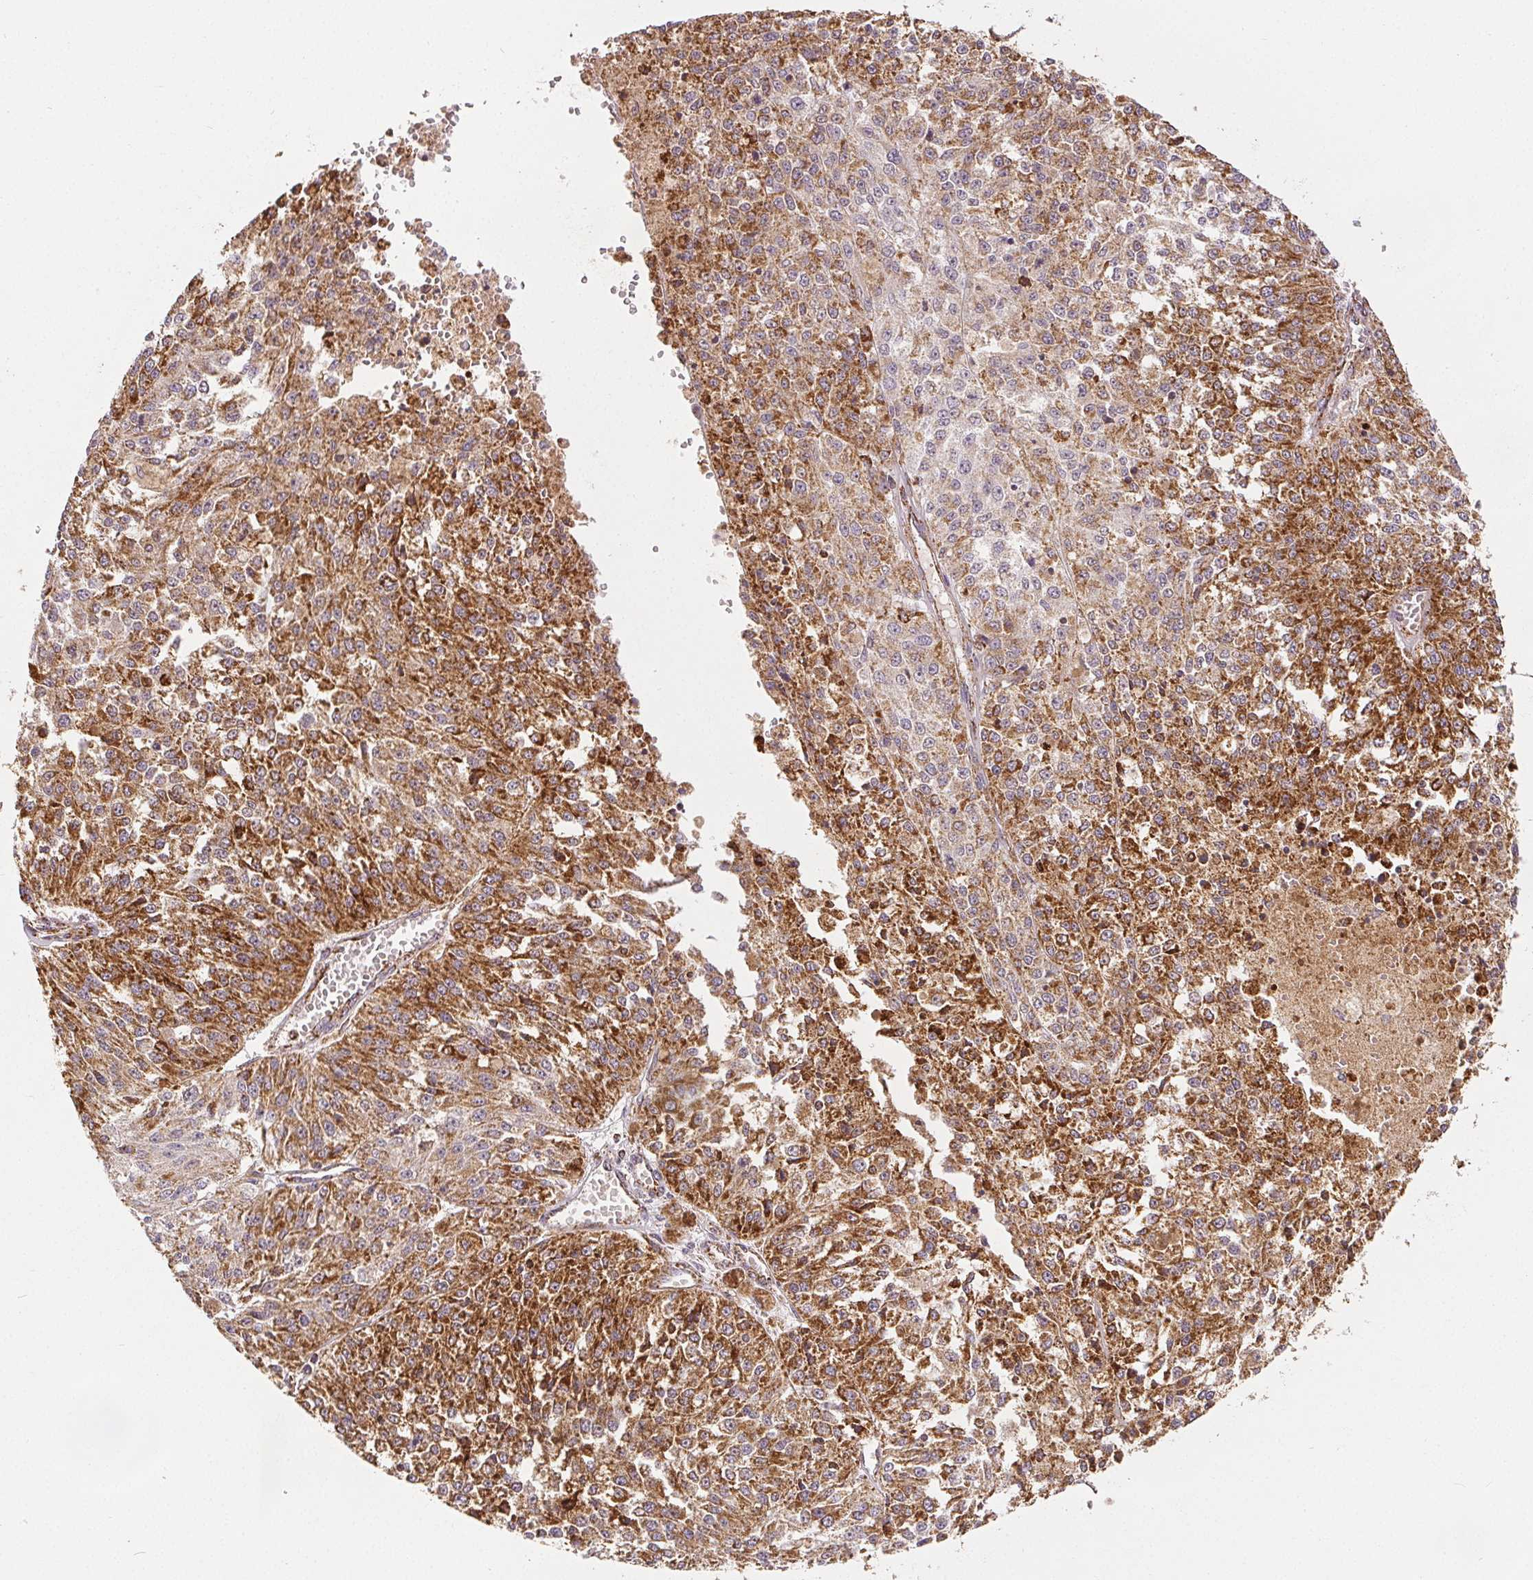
{"staining": {"intensity": "moderate", "quantity": ">75%", "location": "cytoplasmic/membranous"}, "tissue": "melanoma", "cell_type": "Tumor cells", "image_type": "cancer", "snomed": [{"axis": "morphology", "description": "Malignant melanoma, Metastatic site"}, {"axis": "topography", "description": "Lymph node"}], "caption": "There is medium levels of moderate cytoplasmic/membranous staining in tumor cells of malignant melanoma (metastatic site), as demonstrated by immunohistochemical staining (brown color).", "gene": "SDHB", "patient": {"sex": "female", "age": 64}}